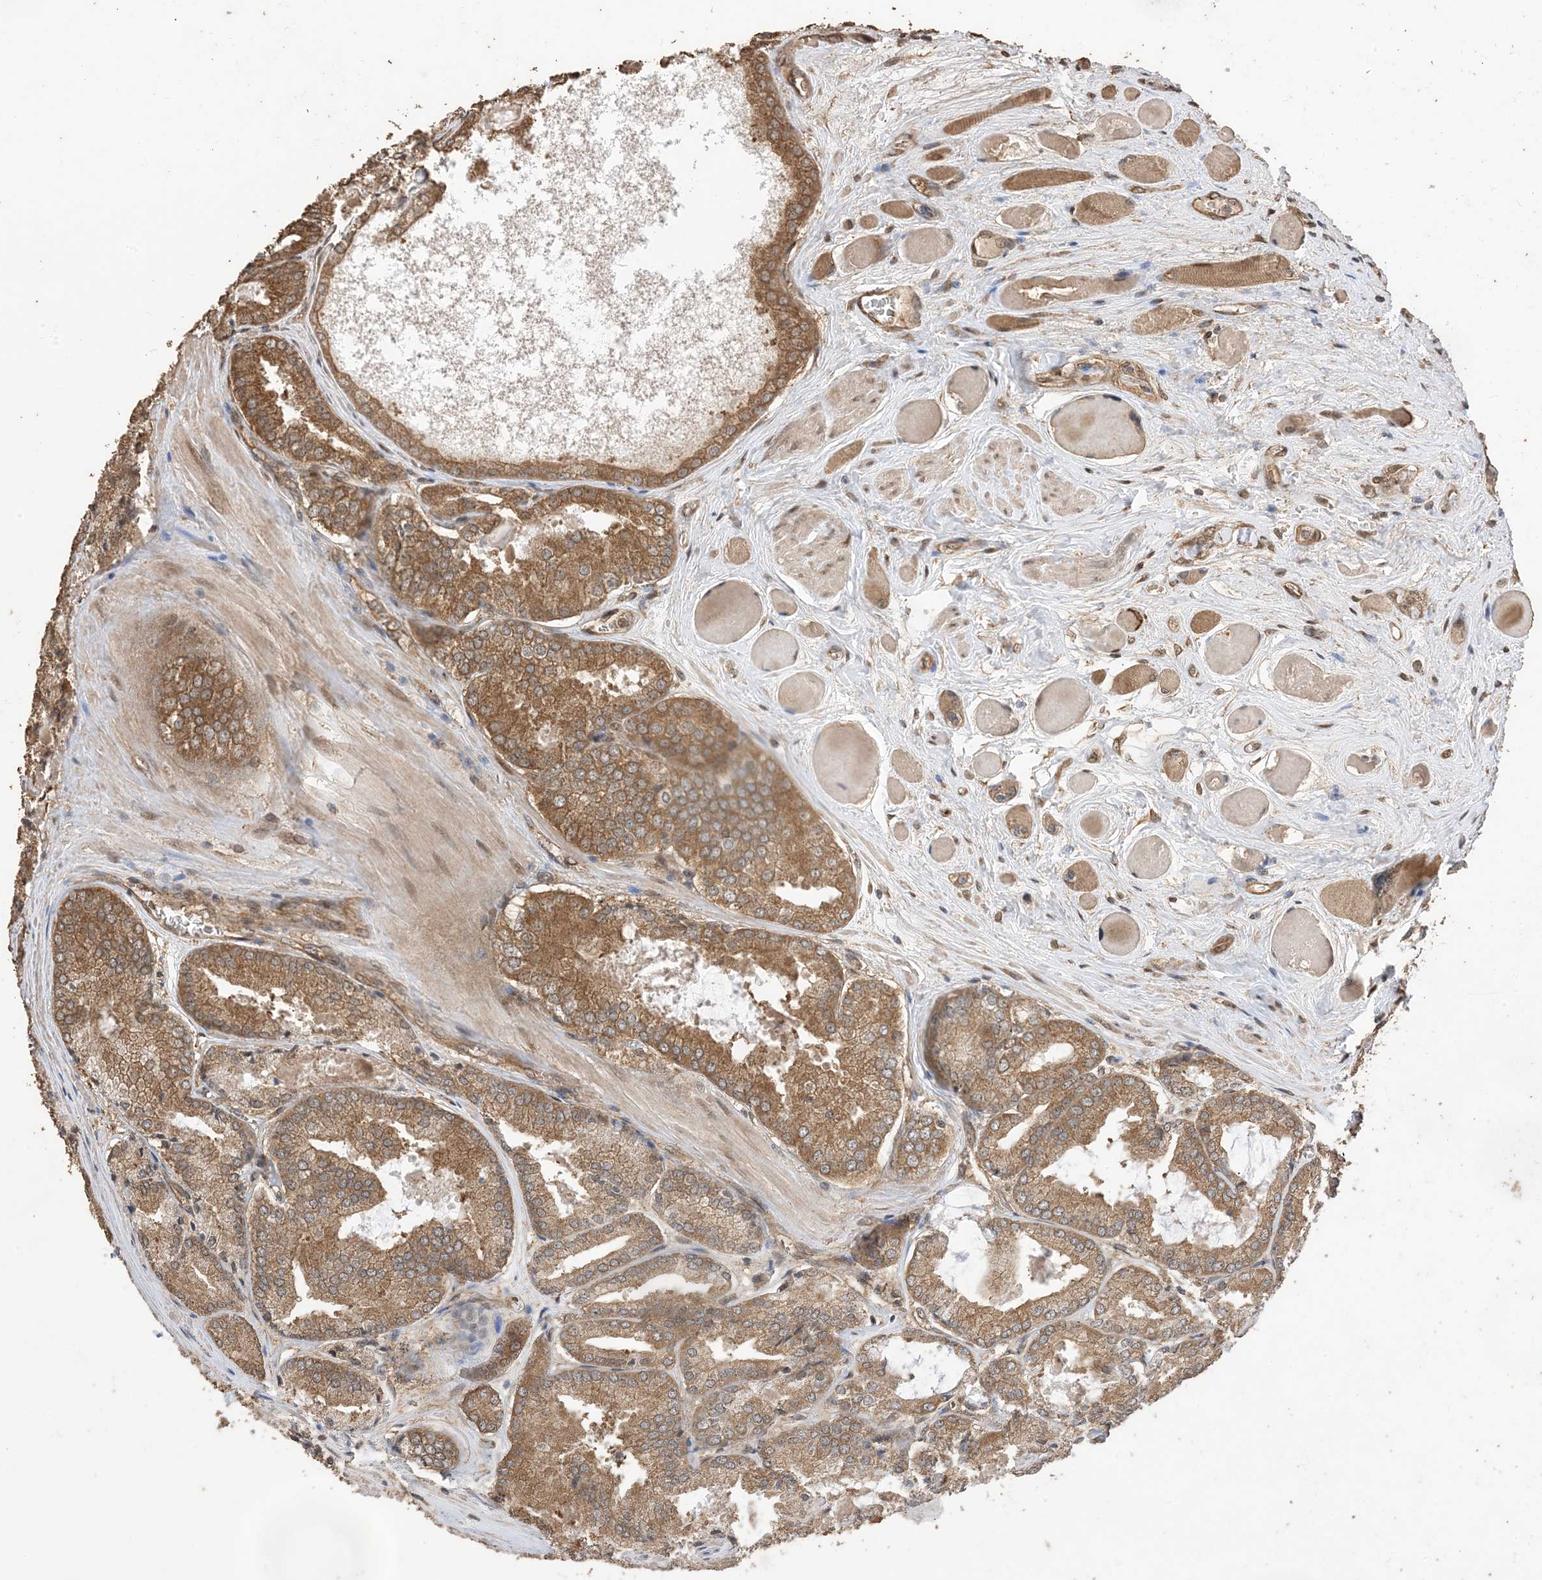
{"staining": {"intensity": "moderate", "quantity": ">75%", "location": "cytoplasmic/membranous"}, "tissue": "prostate cancer", "cell_type": "Tumor cells", "image_type": "cancer", "snomed": [{"axis": "morphology", "description": "Adenocarcinoma, Low grade"}, {"axis": "topography", "description": "Prostate"}], "caption": "IHC staining of prostate cancer, which displays medium levels of moderate cytoplasmic/membranous staining in approximately >75% of tumor cells indicating moderate cytoplasmic/membranous protein positivity. The staining was performed using DAB (brown) for protein detection and nuclei were counterstained in hematoxylin (blue).", "gene": "ZKSCAN5", "patient": {"sex": "male", "age": 67}}